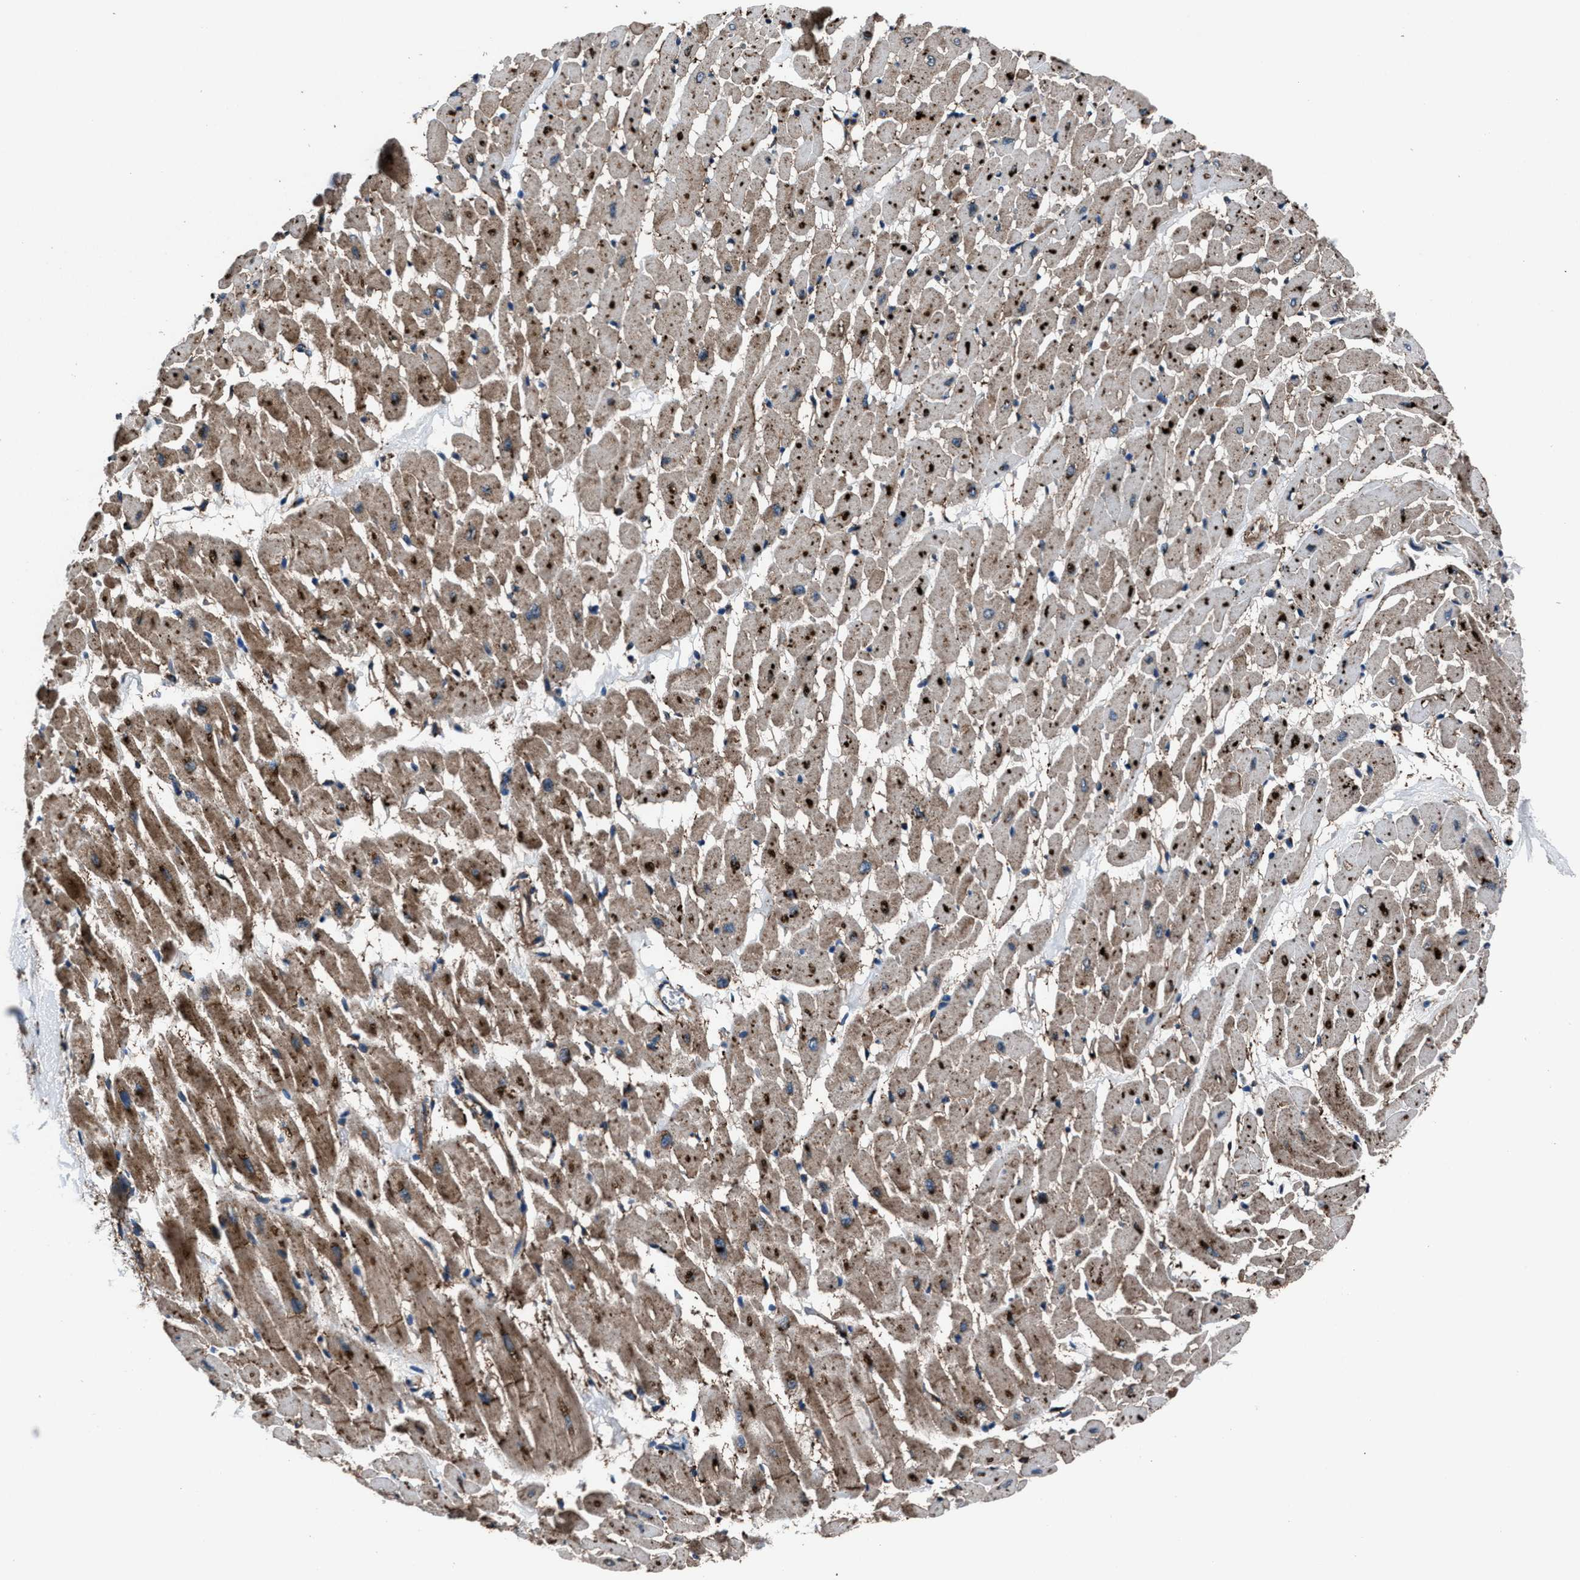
{"staining": {"intensity": "moderate", "quantity": ">75%", "location": "cytoplasmic/membranous"}, "tissue": "heart muscle", "cell_type": "Cardiomyocytes", "image_type": "normal", "snomed": [{"axis": "morphology", "description": "Normal tissue, NOS"}, {"axis": "topography", "description": "Heart"}], "caption": "Immunohistochemical staining of unremarkable human heart muscle reveals >75% levels of moderate cytoplasmic/membranous protein positivity in about >75% of cardiomyocytes.", "gene": "MFSD11", "patient": {"sex": "male", "age": 45}}